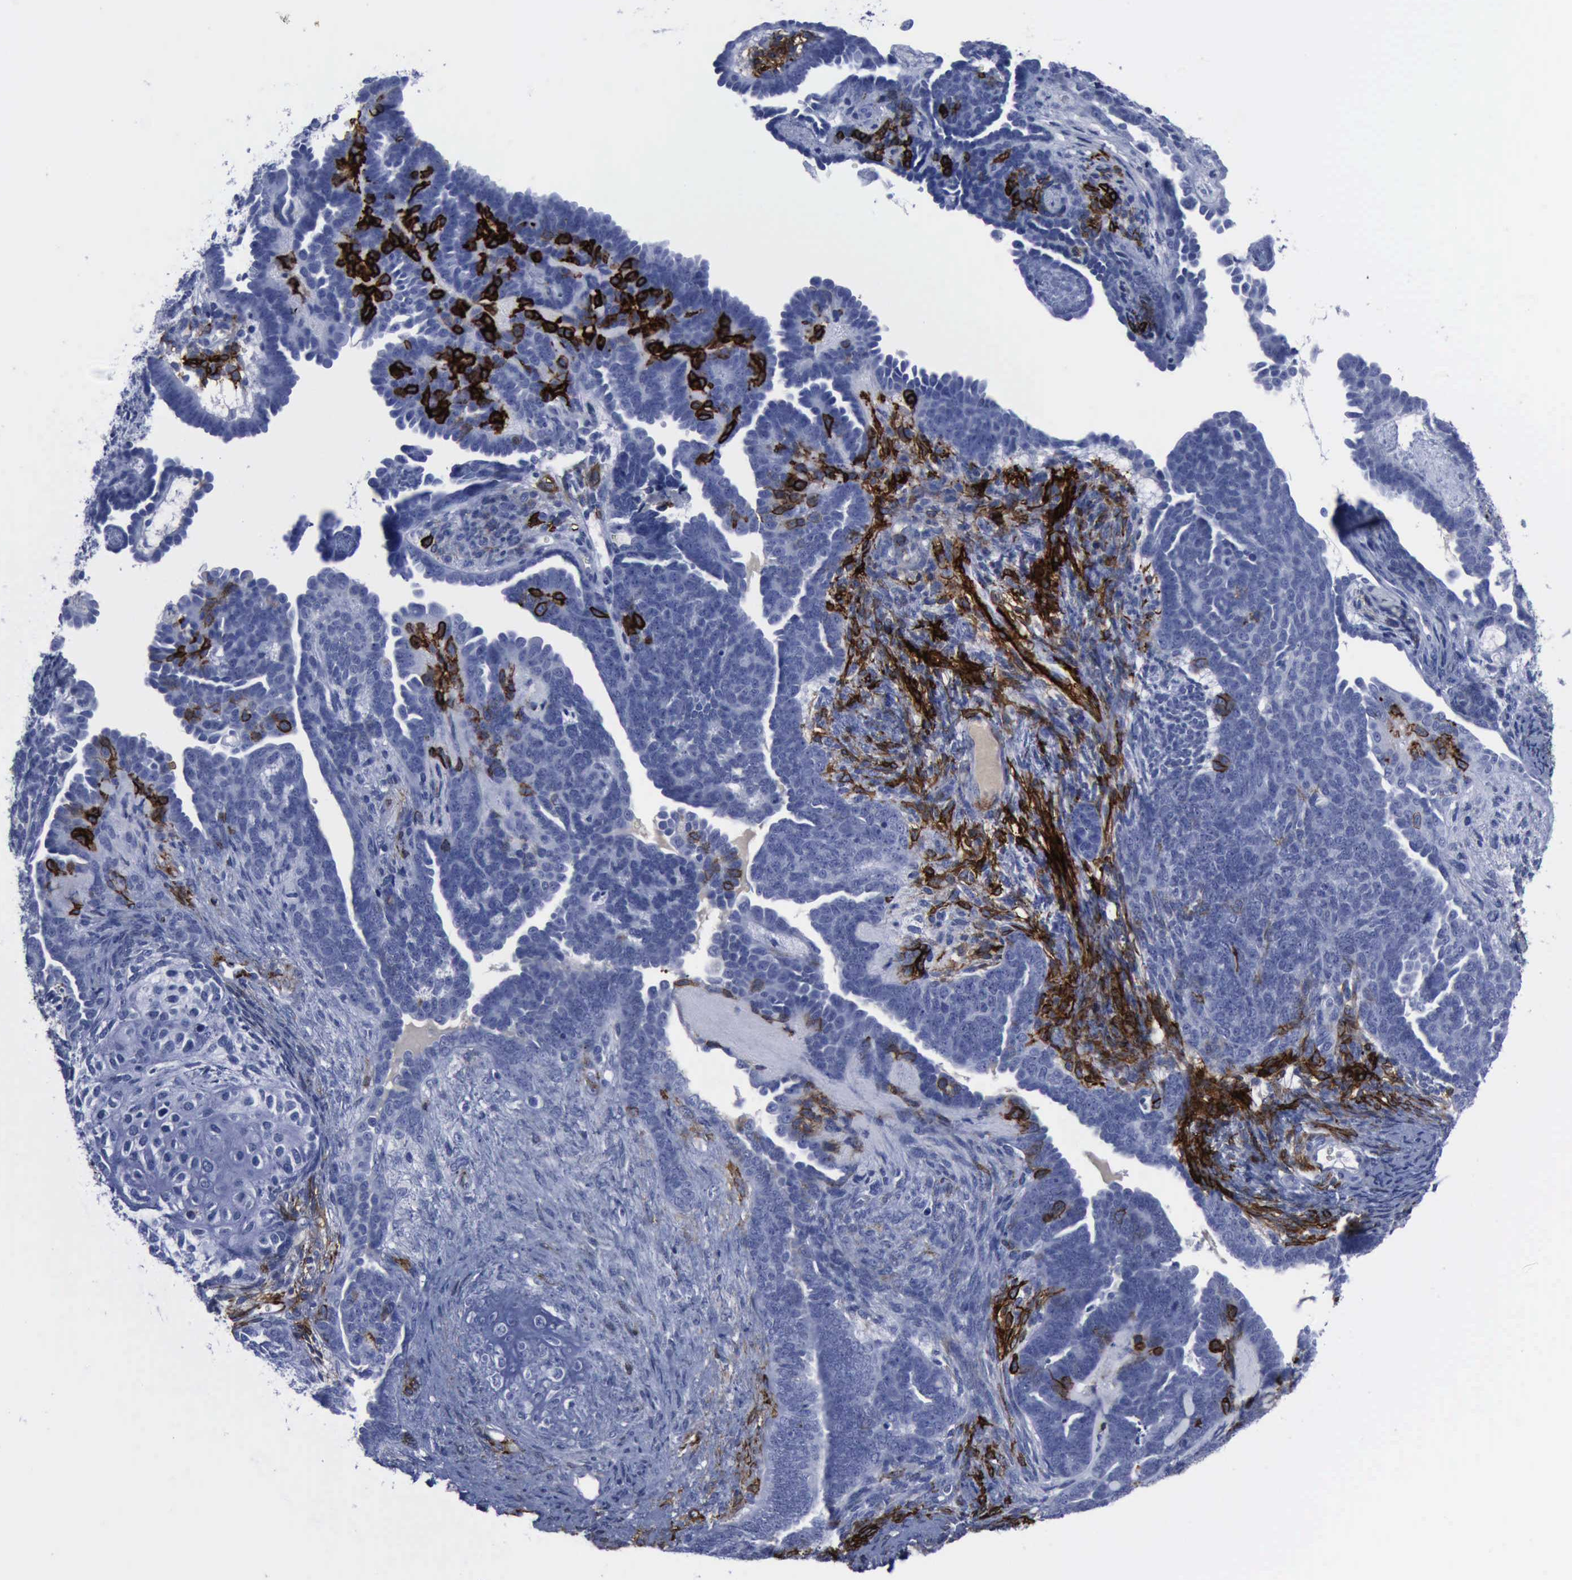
{"staining": {"intensity": "negative", "quantity": "none", "location": "none"}, "tissue": "endometrial cancer", "cell_type": "Tumor cells", "image_type": "cancer", "snomed": [{"axis": "morphology", "description": "Neoplasm, malignant, NOS"}, {"axis": "topography", "description": "Endometrium"}], "caption": "There is no significant positivity in tumor cells of endometrial cancer.", "gene": "NGFR", "patient": {"sex": "female", "age": 74}}